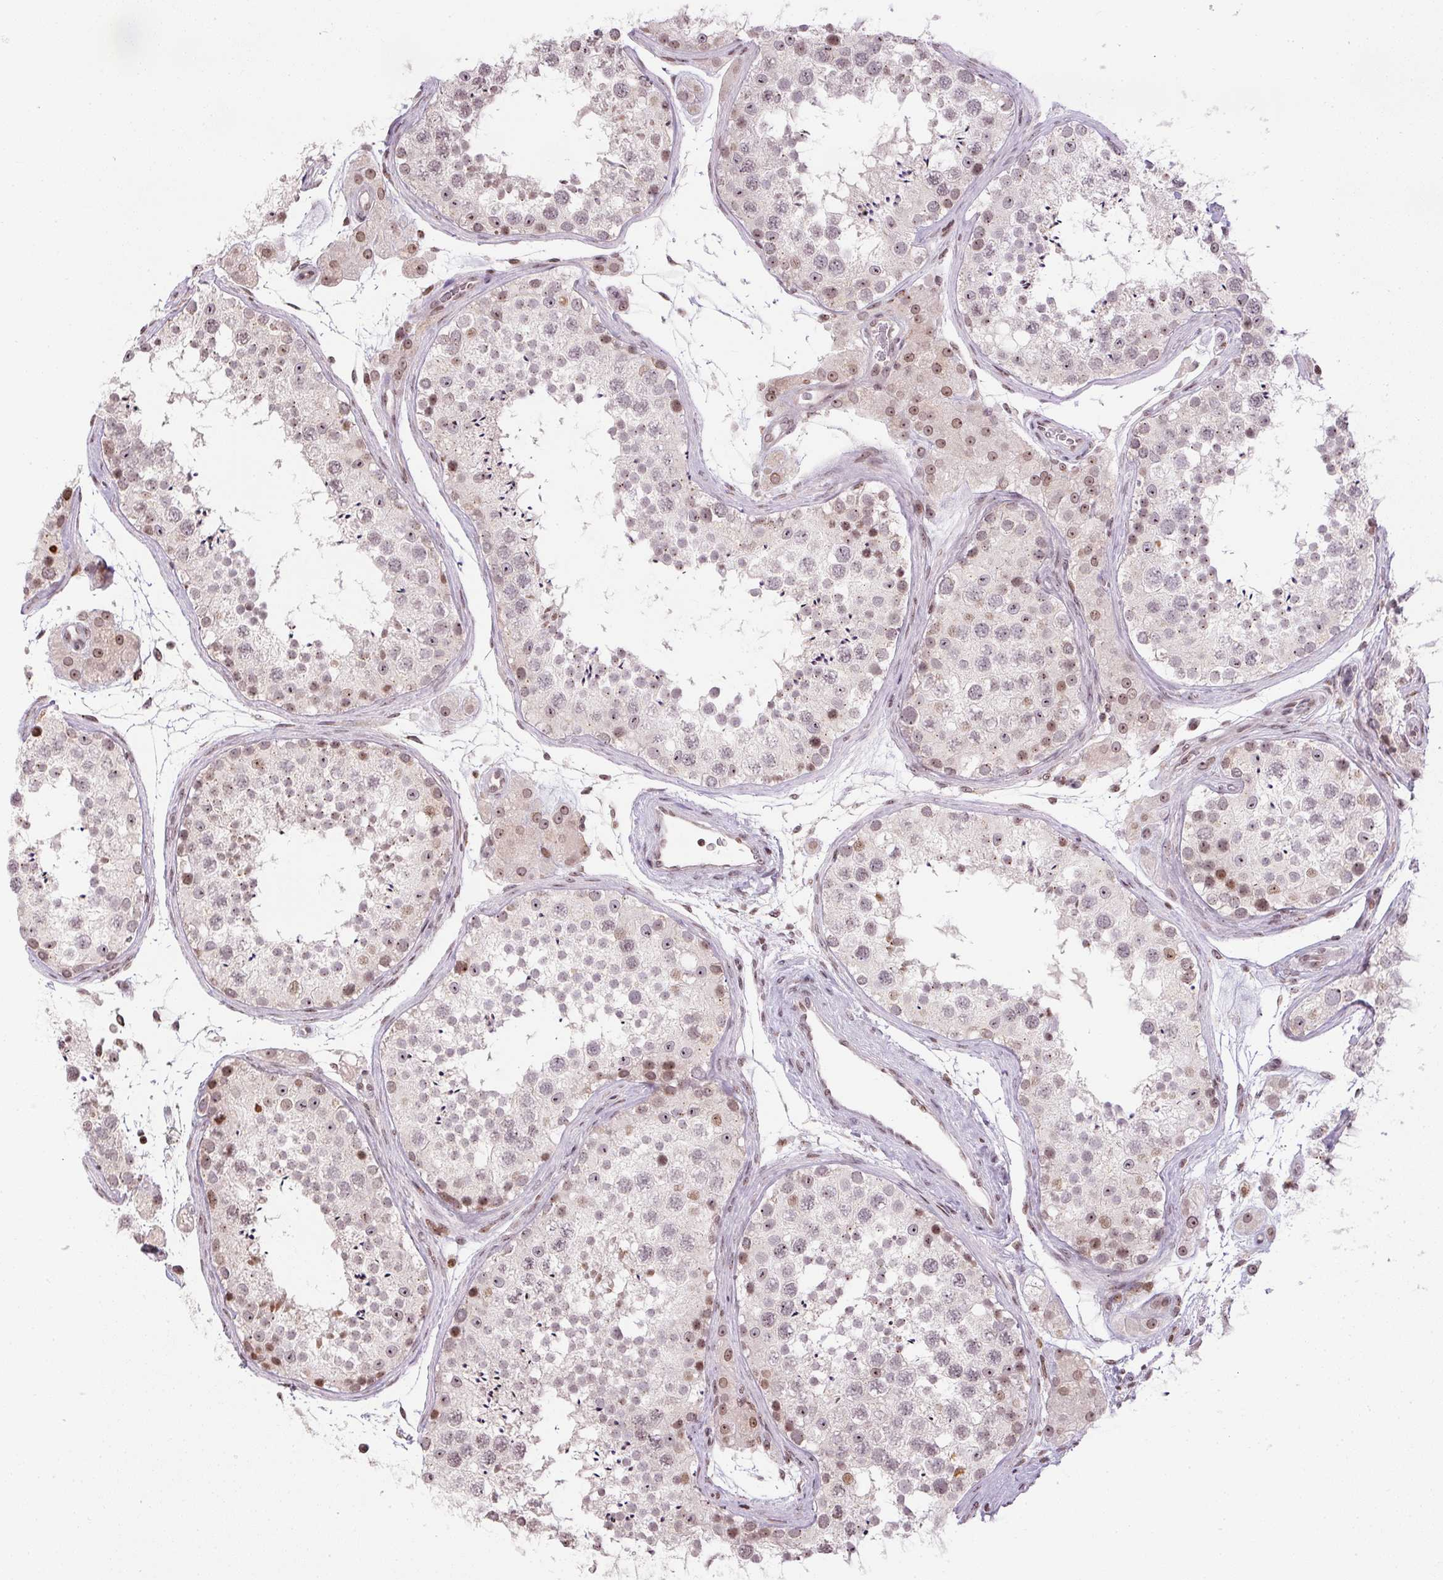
{"staining": {"intensity": "moderate", "quantity": "<25%", "location": "nuclear"}, "tissue": "testis", "cell_type": "Cells in seminiferous ducts", "image_type": "normal", "snomed": [{"axis": "morphology", "description": "Normal tissue, NOS"}, {"axis": "topography", "description": "Testis"}], "caption": "The image demonstrates staining of unremarkable testis, revealing moderate nuclear protein staining (brown color) within cells in seminiferous ducts.", "gene": "RNF181", "patient": {"sex": "male", "age": 41}}